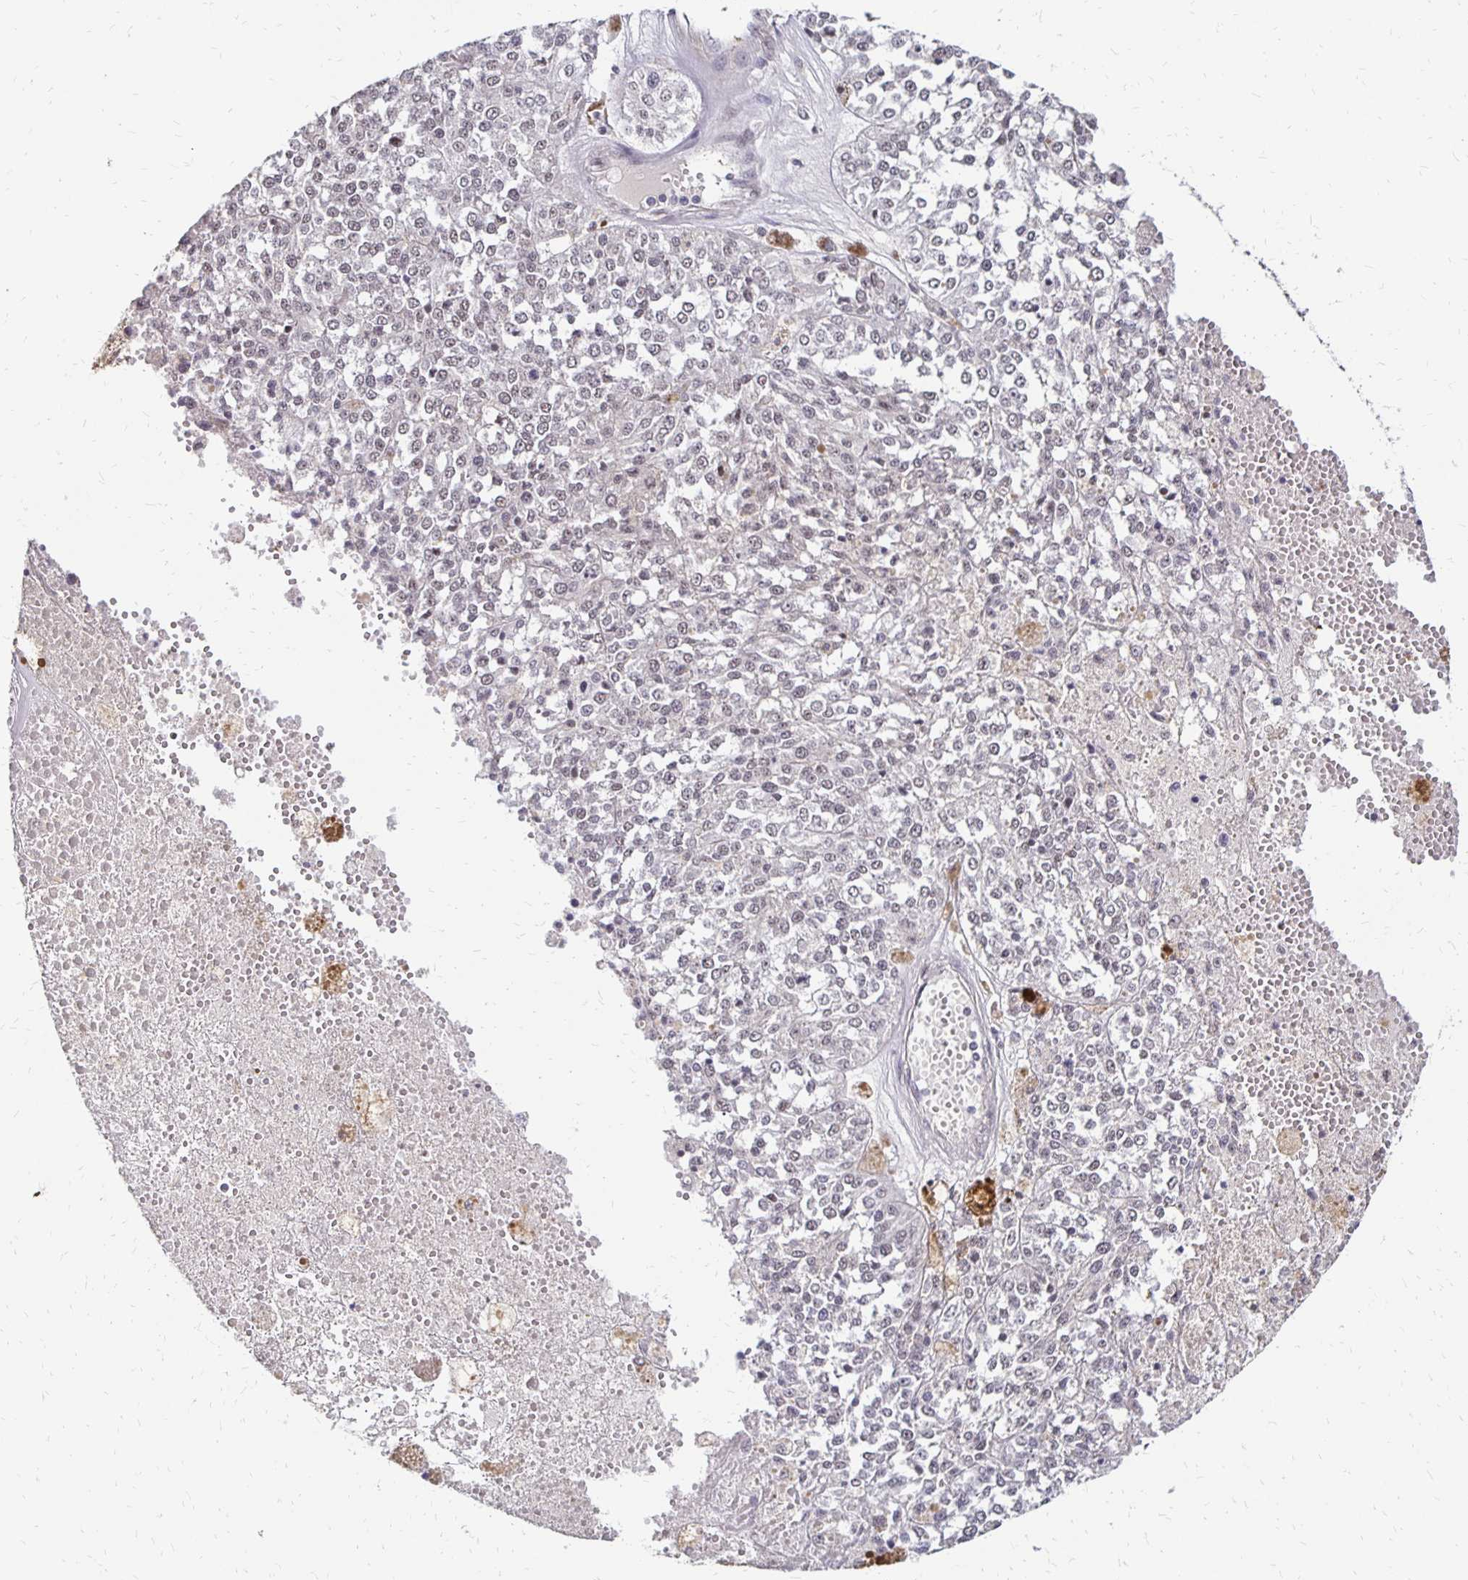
{"staining": {"intensity": "negative", "quantity": "none", "location": "none"}, "tissue": "melanoma", "cell_type": "Tumor cells", "image_type": "cancer", "snomed": [{"axis": "morphology", "description": "Malignant melanoma, Metastatic site"}, {"axis": "topography", "description": "Lymph node"}], "caption": "Malignant melanoma (metastatic site) stained for a protein using immunohistochemistry demonstrates no expression tumor cells.", "gene": "CLASRP", "patient": {"sex": "female", "age": 64}}